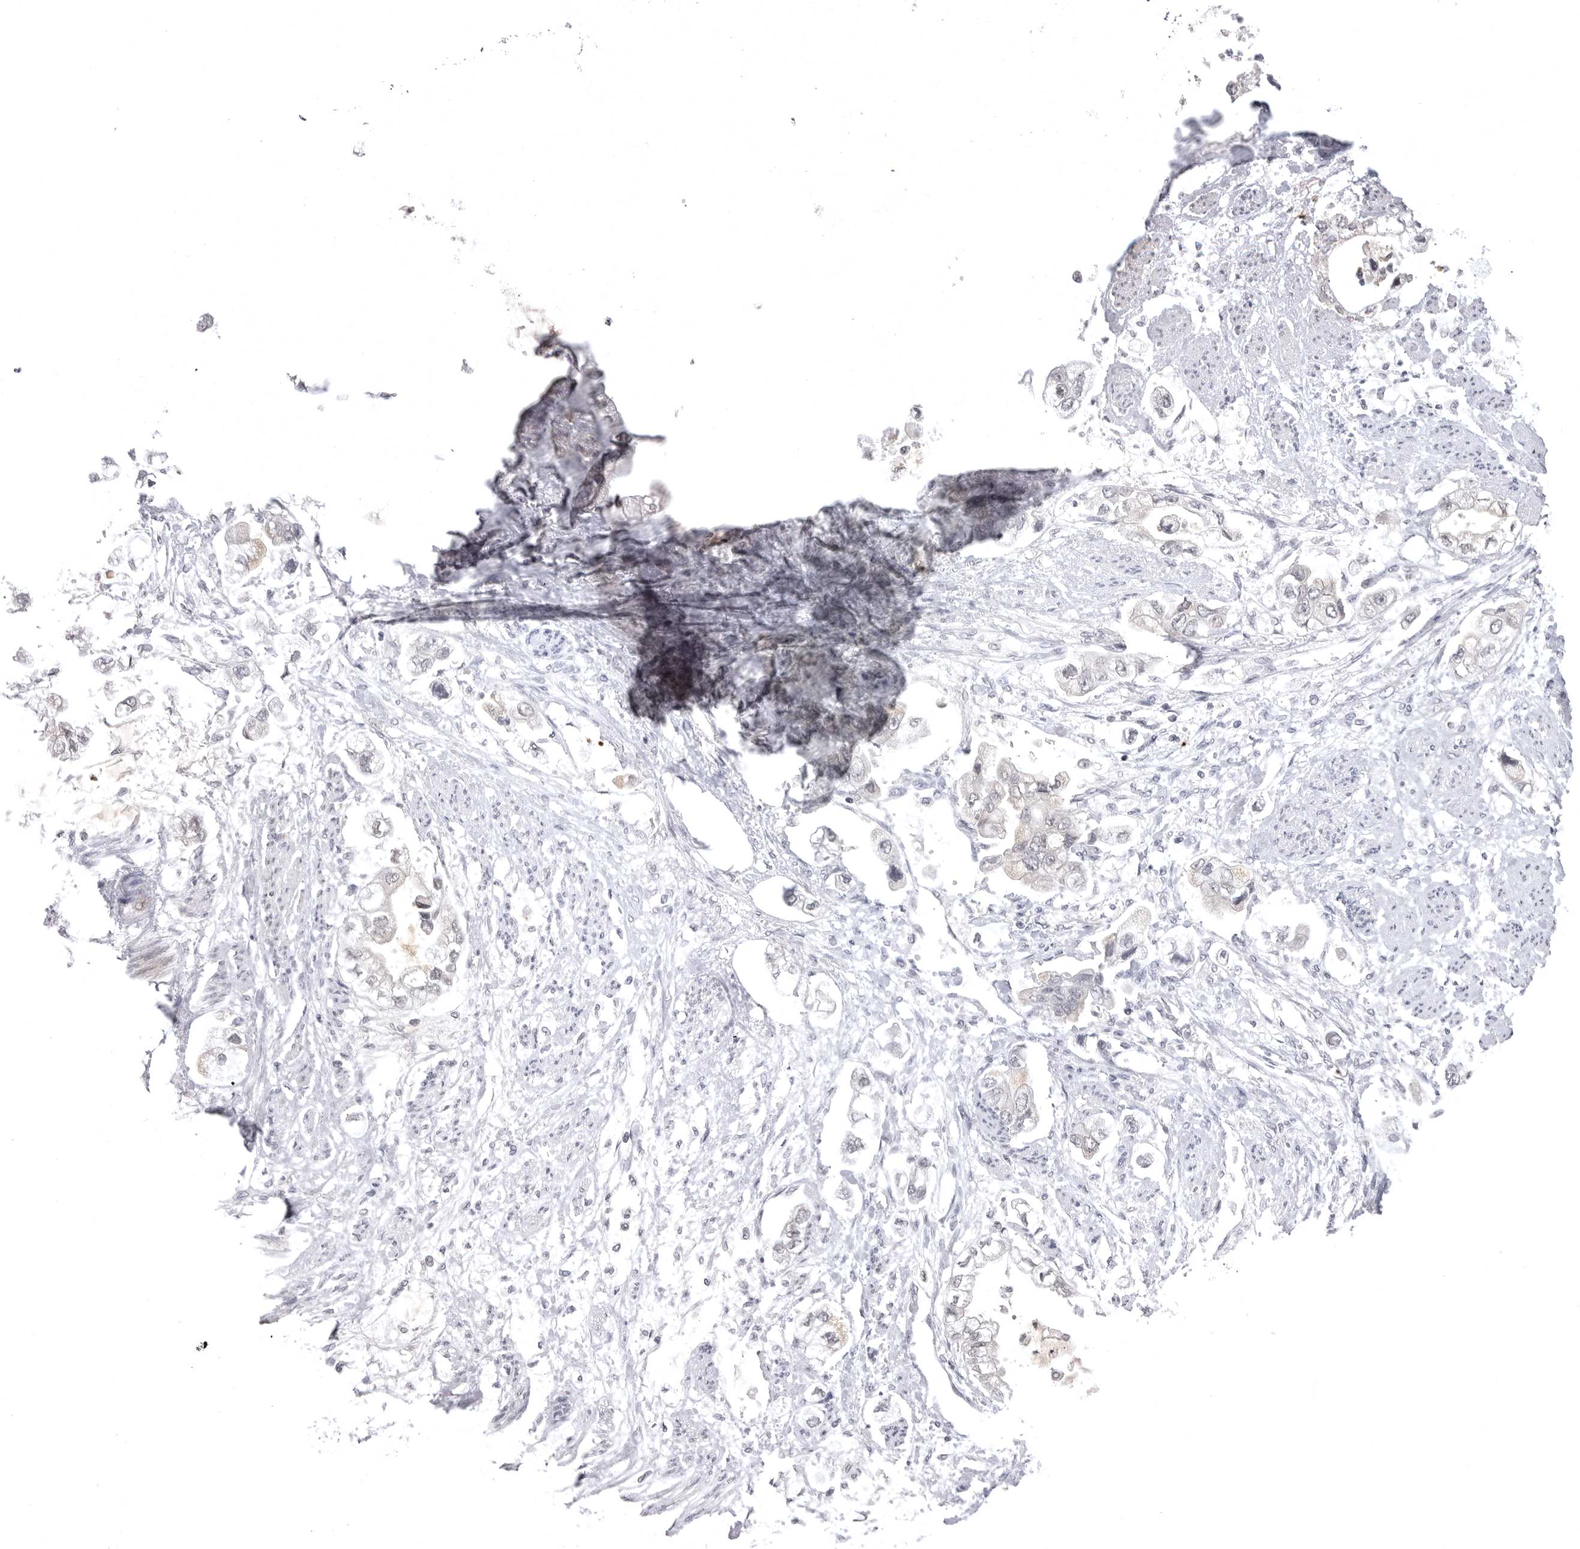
{"staining": {"intensity": "weak", "quantity": "<25%", "location": "nuclear"}, "tissue": "stomach cancer", "cell_type": "Tumor cells", "image_type": "cancer", "snomed": [{"axis": "morphology", "description": "Adenocarcinoma, NOS"}, {"axis": "topography", "description": "Stomach"}], "caption": "An immunohistochemistry (IHC) photomicrograph of stomach cancer is shown. There is no staining in tumor cells of stomach cancer.", "gene": "PTK2B", "patient": {"sex": "male", "age": 62}}